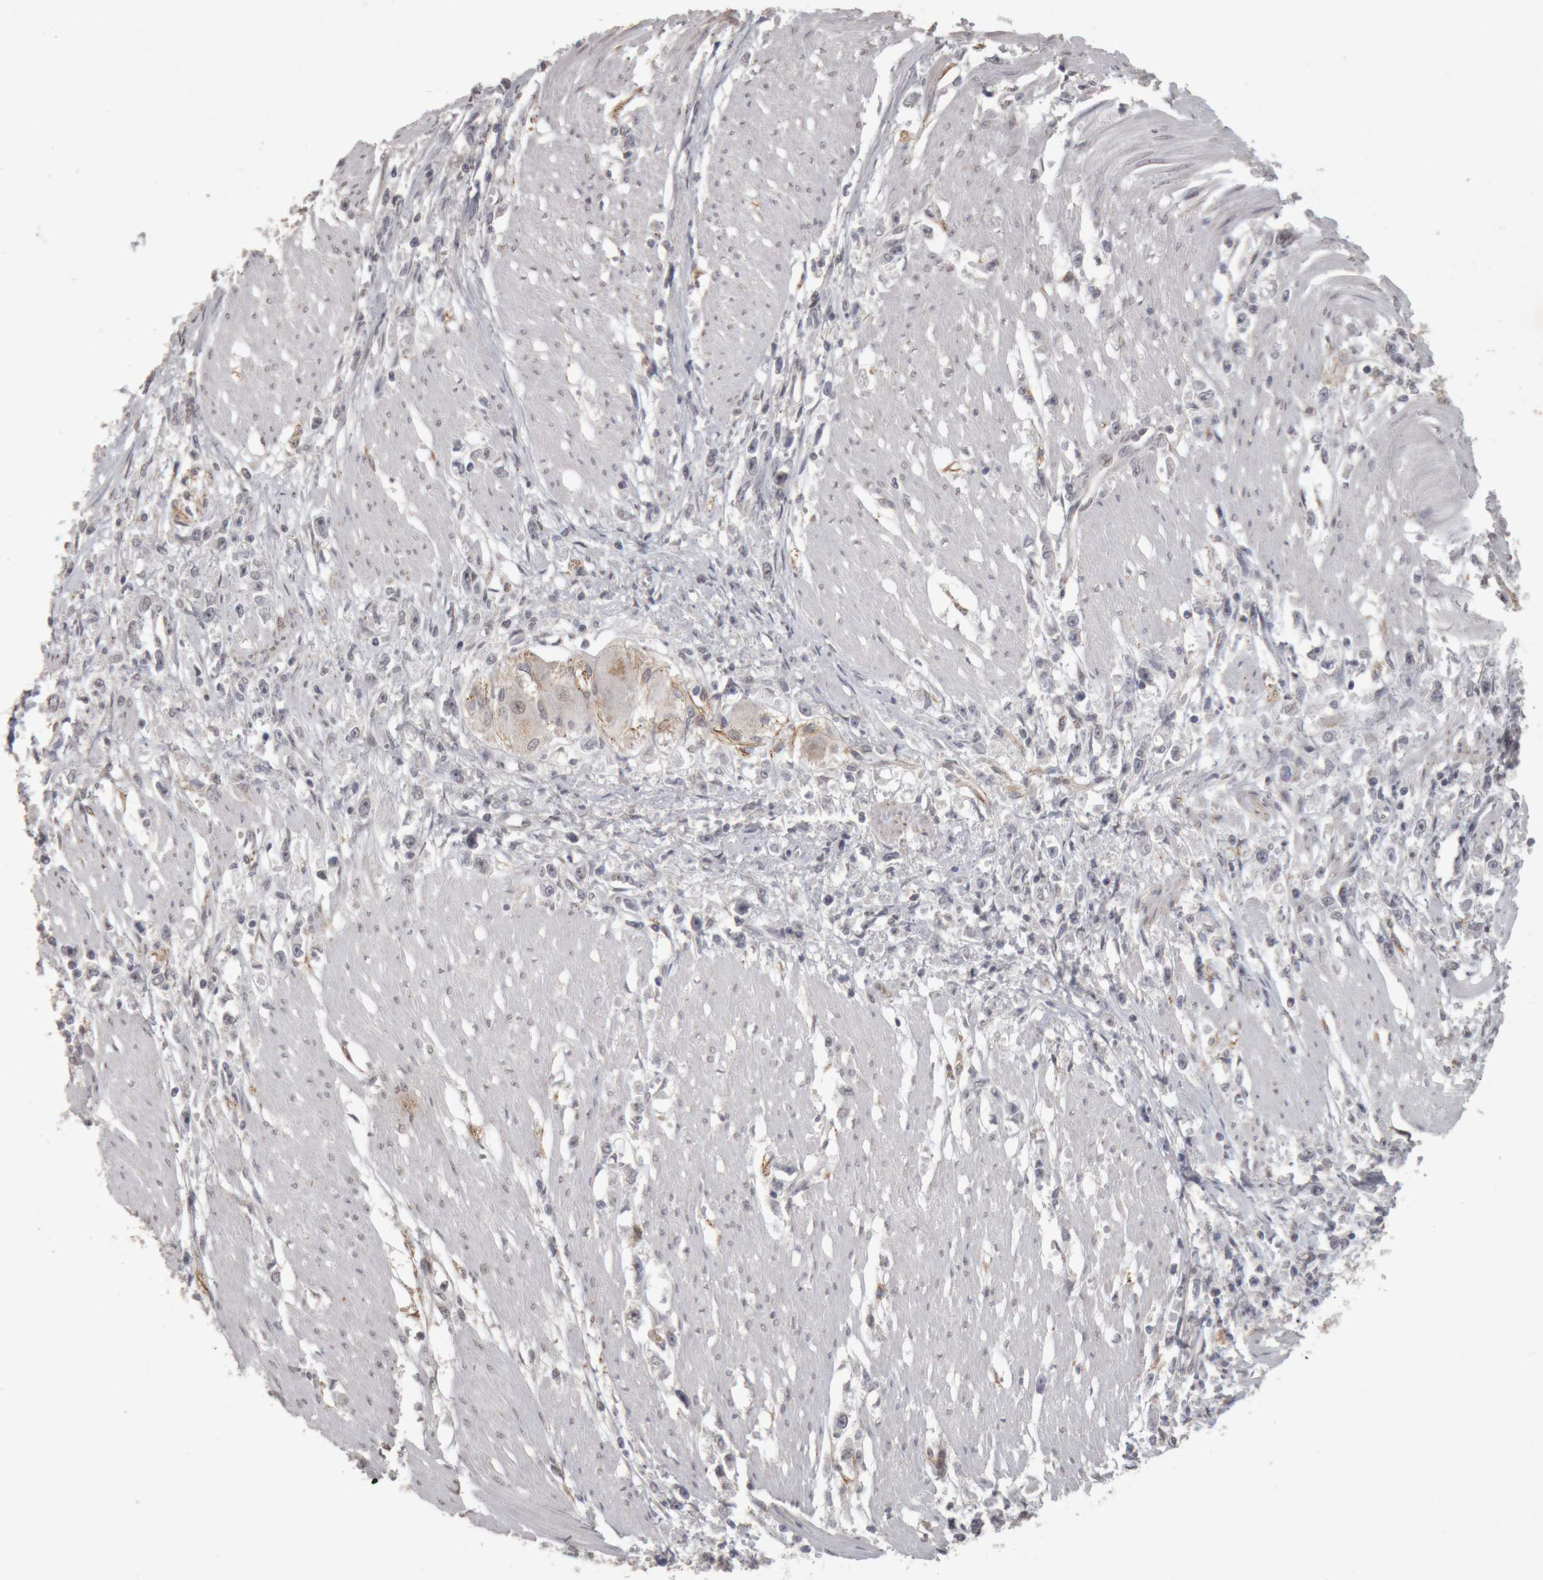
{"staining": {"intensity": "negative", "quantity": "none", "location": "none"}, "tissue": "stomach cancer", "cell_type": "Tumor cells", "image_type": "cancer", "snomed": [{"axis": "morphology", "description": "Adenocarcinoma, NOS"}, {"axis": "topography", "description": "Stomach"}], "caption": "Human stomach adenocarcinoma stained for a protein using immunohistochemistry shows no positivity in tumor cells.", "gene": "MEP1A", "patient": {"sex": "female", "age": 59}}